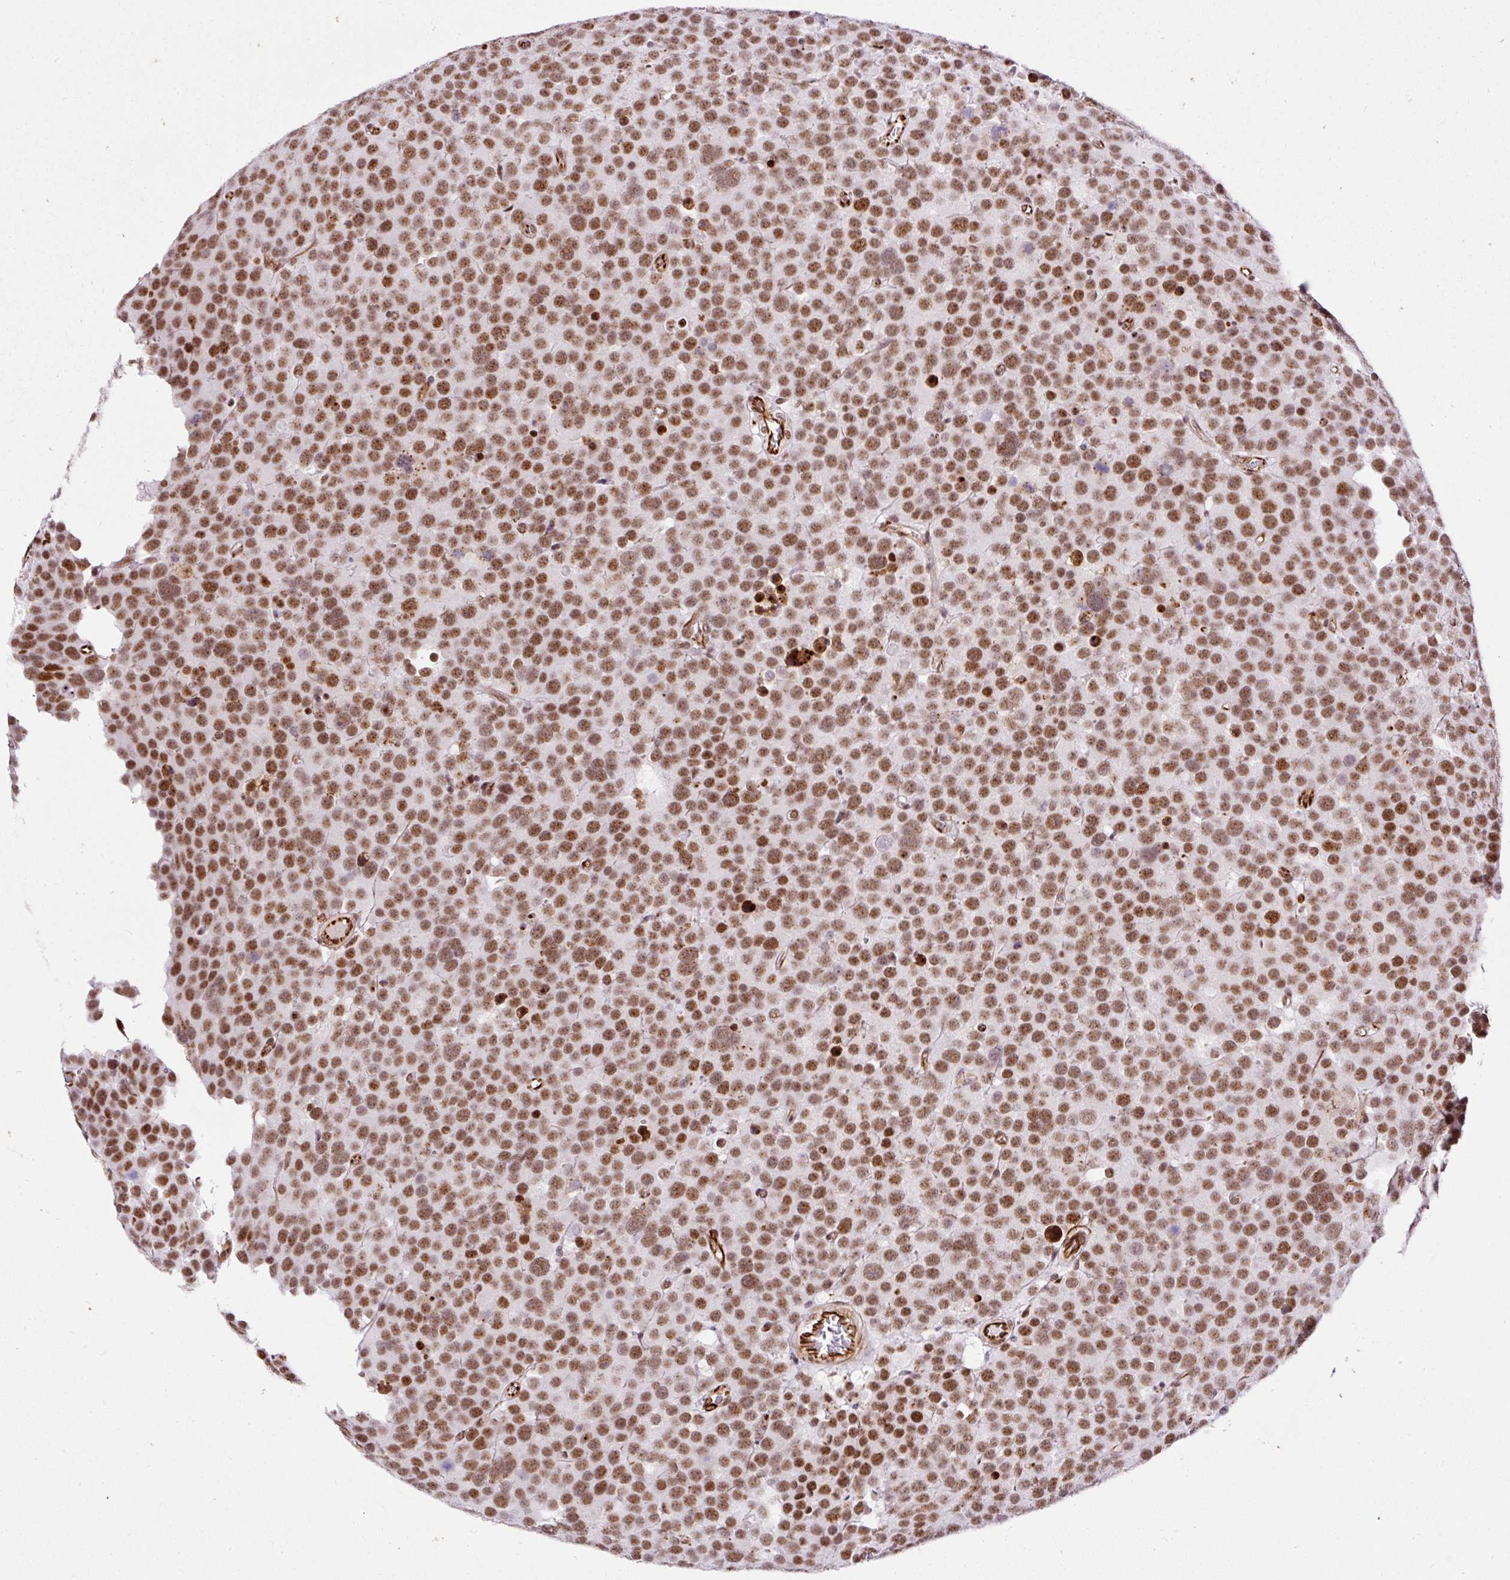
{"staining": {"intensity": "moderate", "quantity": ">75%", "location": "nuclear"}, "tissue": "testis cancer", "cell_type": "Tumor cells", "image_type": "cancer", "snomed": [{"axis": "morphology", "description": "Seminoma, NOS"}, {"axis": "topography", "description": "Testis"}], "caption": "Testis cancer was stained to show a protein in brown. There is medium levels of moderate nuclear positivity in about >75% of tumor cells. The protein of interest is shown in brown color, while the nuclei are stained blue.", "gene": "LUC7L2", "patient": {"sex": "male", "age": 71}}